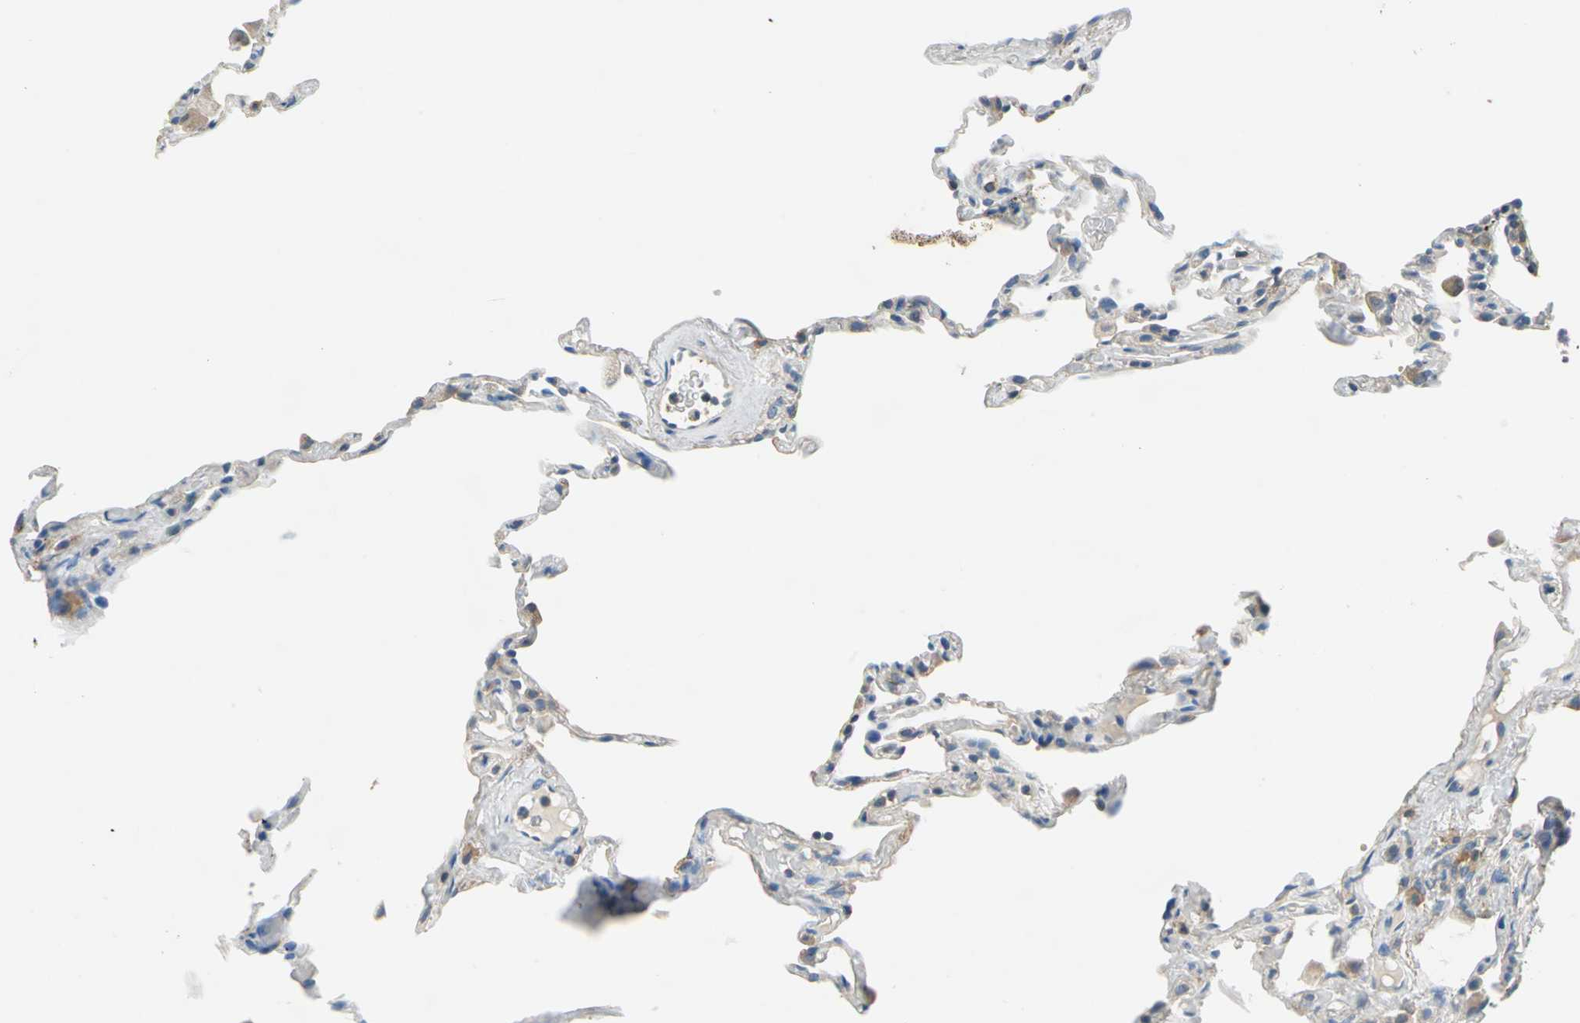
{"staining": {"intensity": "negative", "quantity": "none", "location": "none"}, "tissue": "lung", "cell_type": "Alveolar cells", "image_type": "normal", "snomed": [{"axis": "morphology", "description": "Normal tissue, NOS"}, {"axis": "topography", "description": "Lung"}], "caption": "Immunohistochemical staining of benign human lung displays no significant positivity in alveolar cells.", "gene": "PRKCA", "patient": {"sex": "male", "age": 59}}